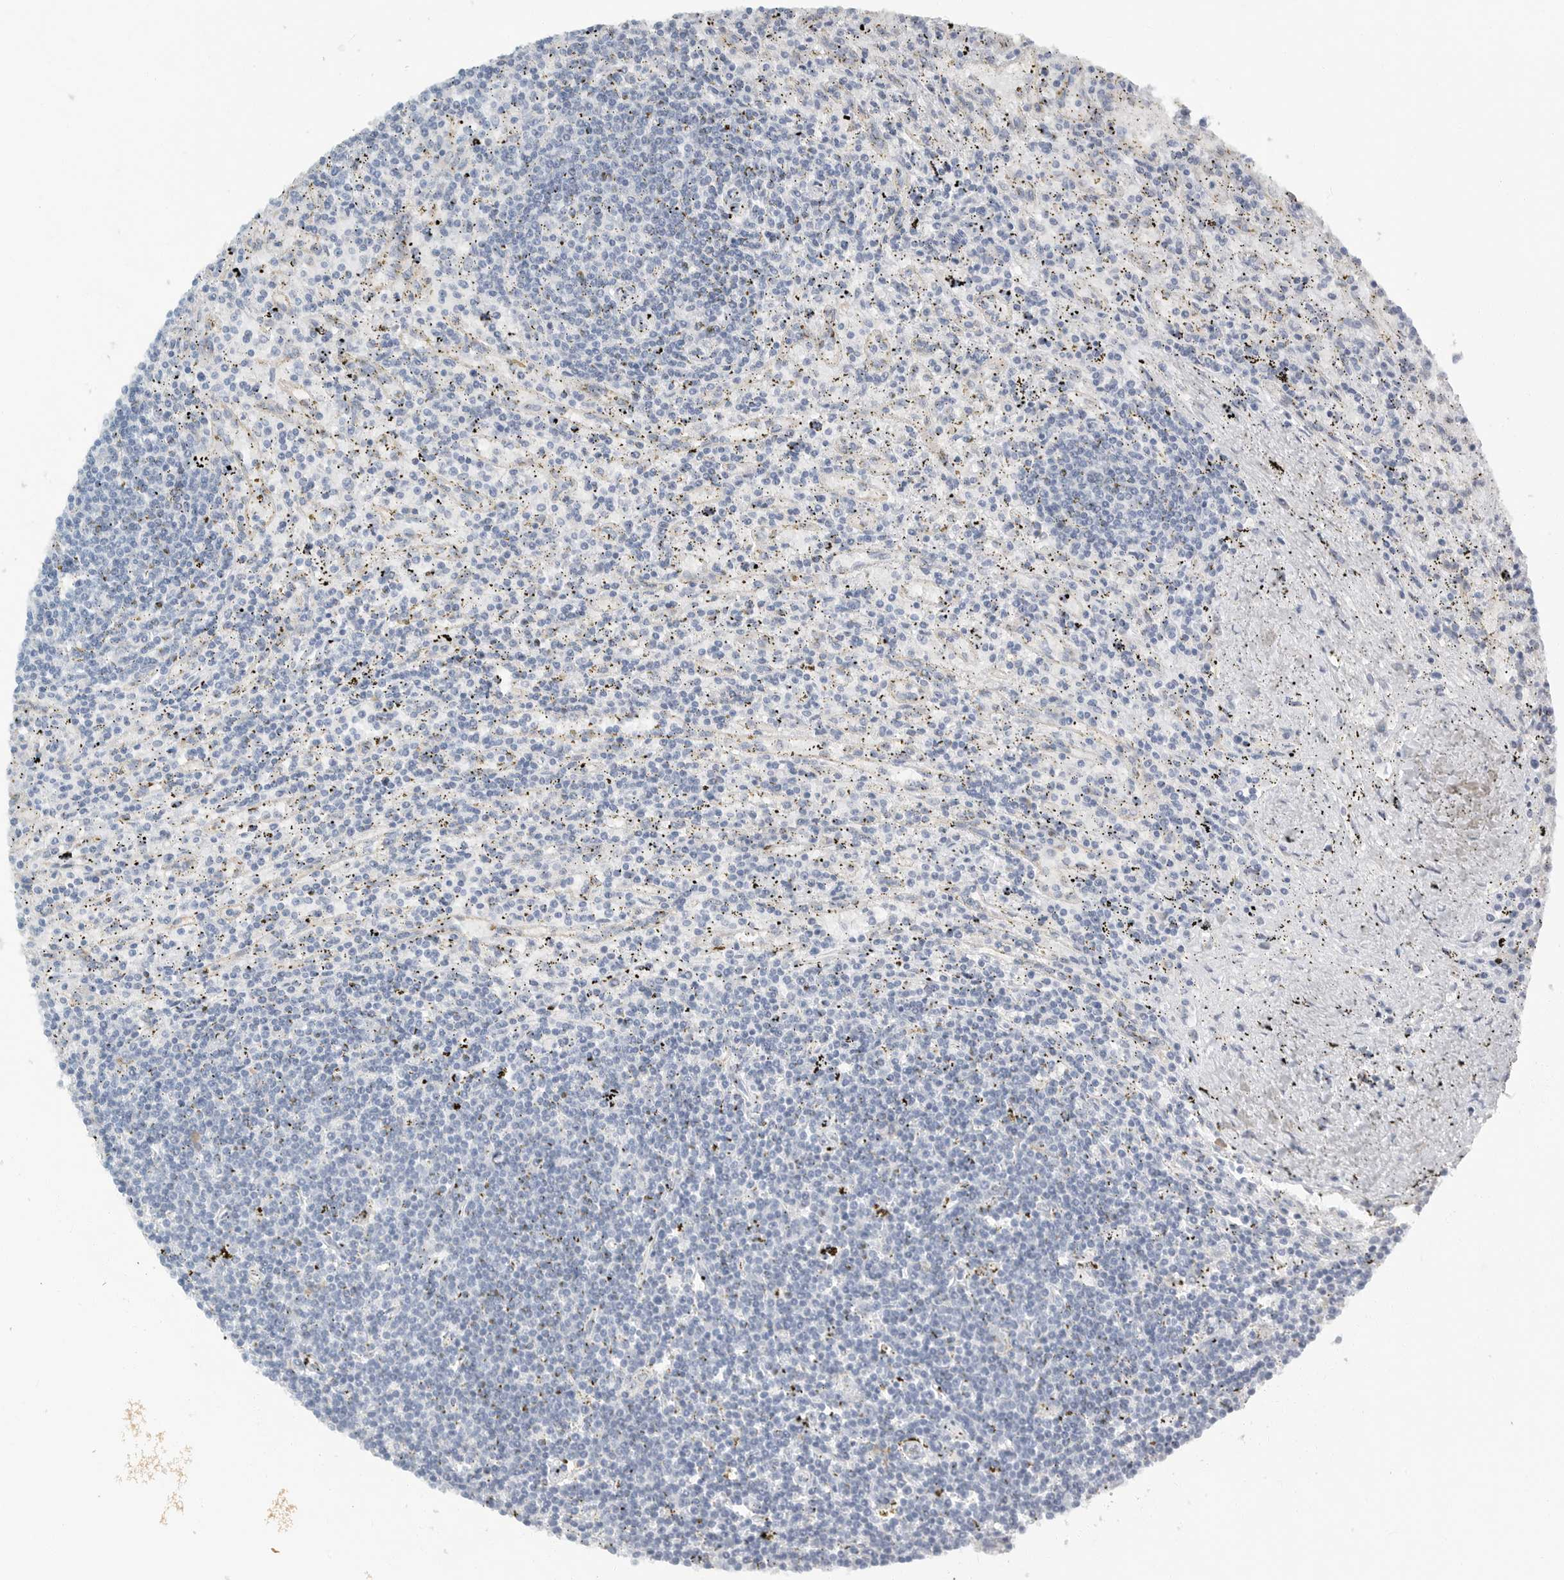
{"staining": {"intensity": "negative", "quantity": "none", "location": "none"}, "tissue": "lymphoma", "cell_type": "Tumor cells", "image_type": "cancer", "snomed": [{"axis": "morphology", "description": "Malignant lymphoma, non-Hodgkin's type, Low grade"}, {"axis": "topography", "description": "Spleen"}], "caption": "Micrograph shows no protein expression in tumor cells of malignant lymphoma, non-Hodgkin's type (low-grade) tissue. (Brightfield microscopy of DAB immunohistochemistry at high magnification).", "gene": "PAM", "patient": {"sex": "male", "age": 76}}